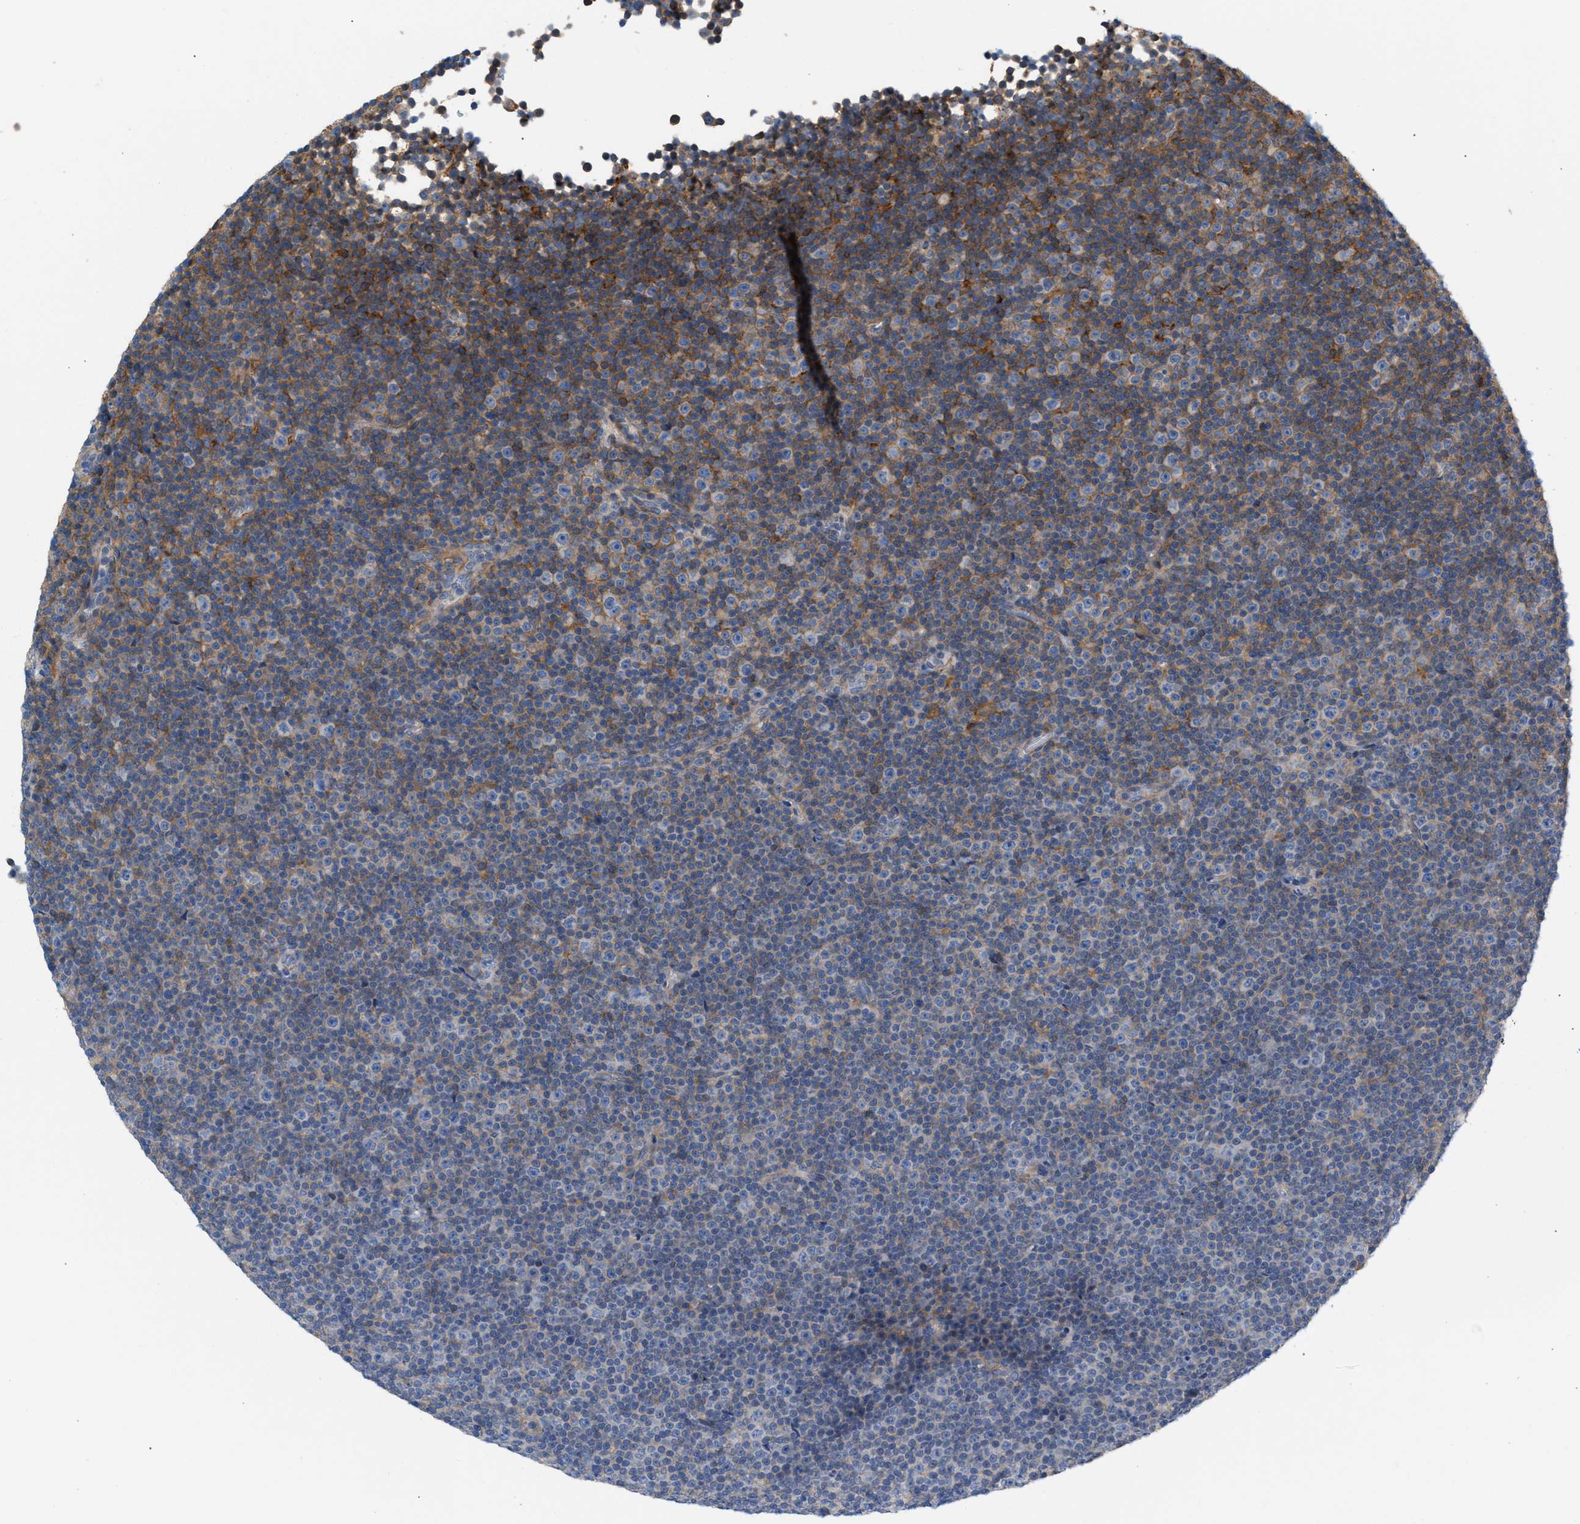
{"staining": {"intensity": "negative", "quantity": "none", "location": "none"}, "tissue": "lymphoma", "cell_type": "Tumor cells", "image_type": "cancer", "snomed": [{"axis": "morphology", "description": "Malignant lymphoma, non-Hodgkin's type, Low grade"}, {"axis": "topography", "description": "Lymph node"}], "caption": "Immunohistochemistry of lymphoma exhibits no positivity in tumor cells.", "gene": "LRCH1", "patient": {"sex": "female", "age": 67}}